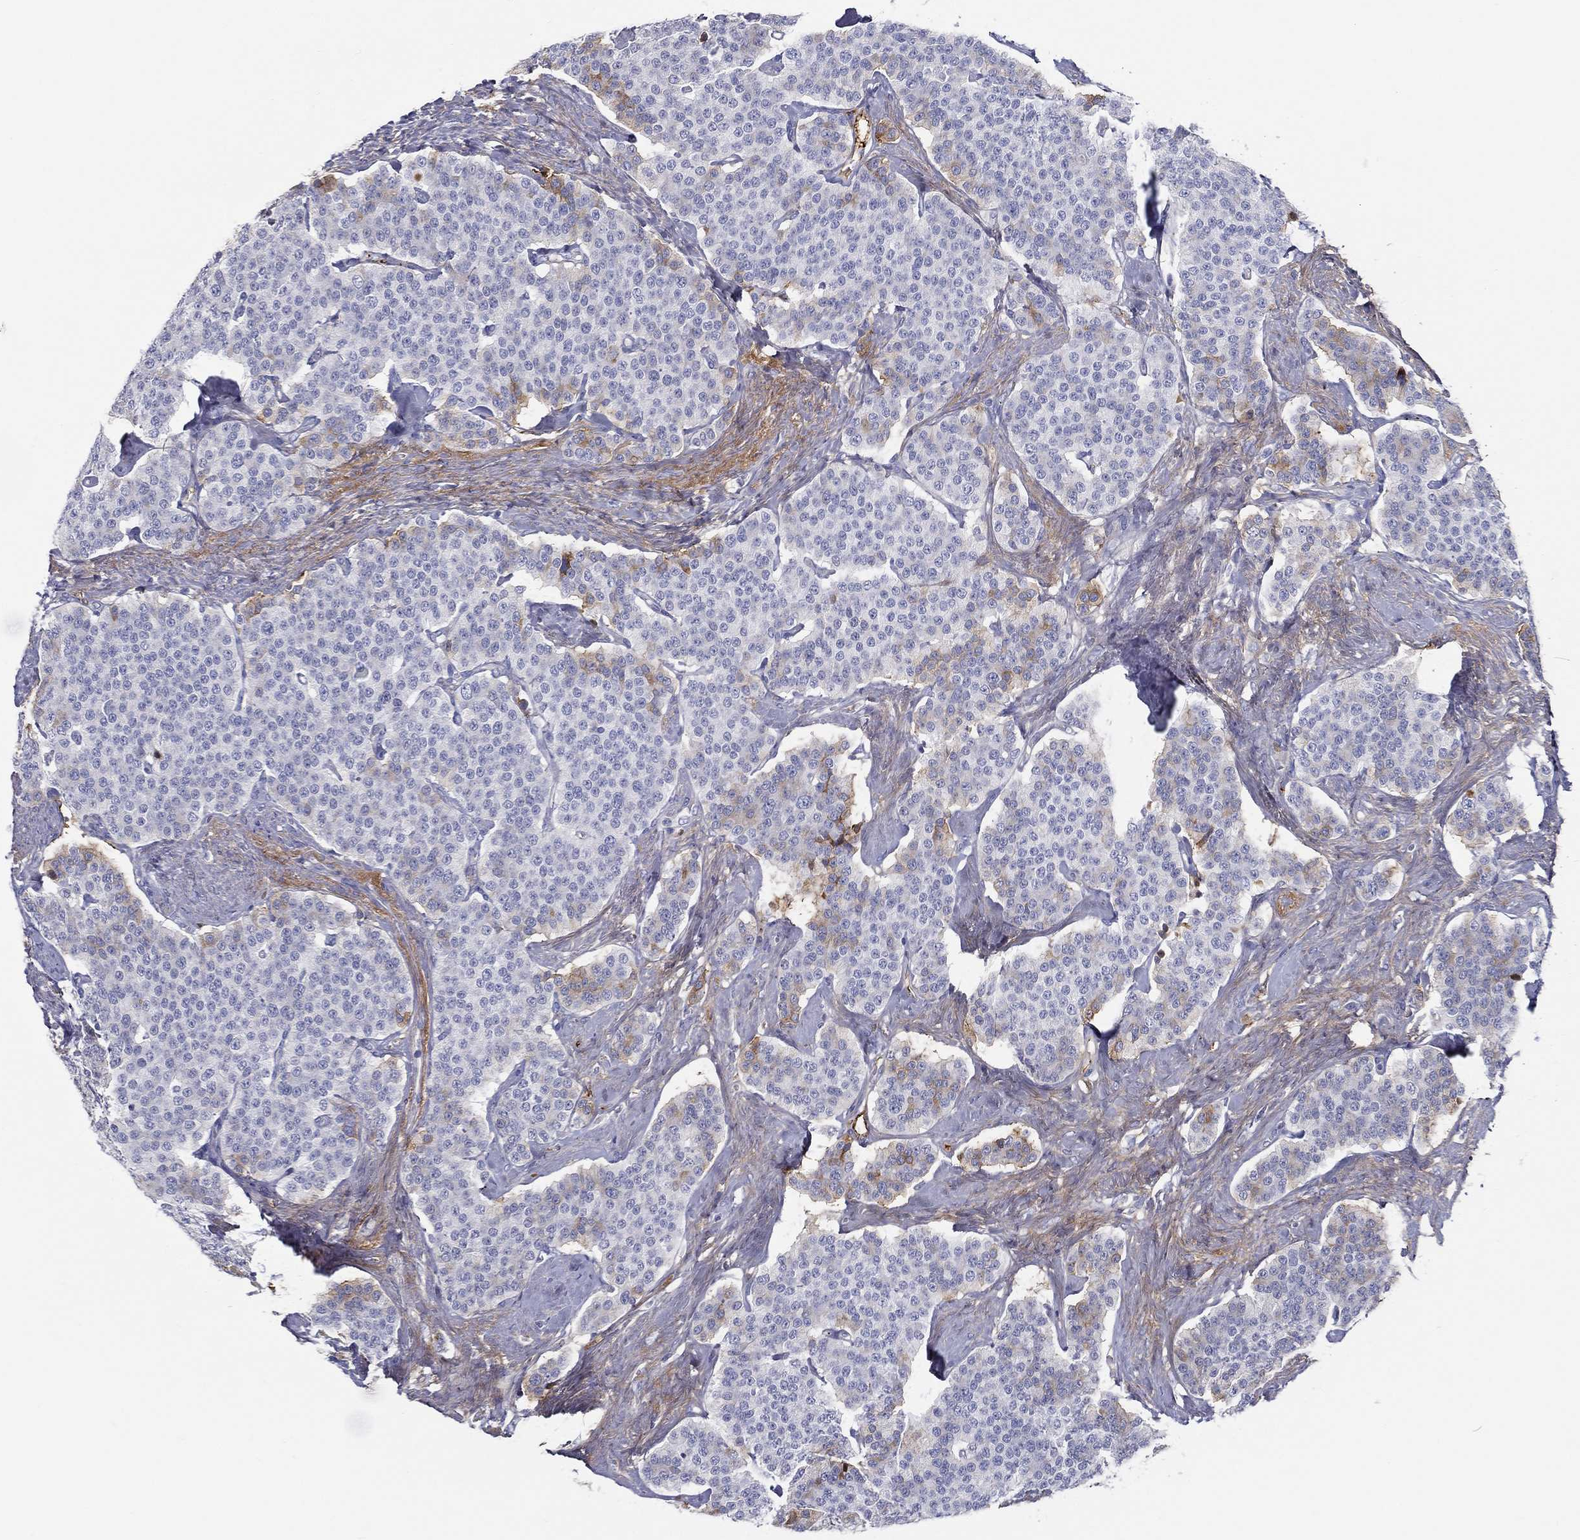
{"staining": {"intensity": "weak", "quantity": "<25%", "location": "cytoplasmic/membranous"}, "tissue": "carcinoid", "cell_type": "Tumor cells", "image_type": "cancer", "snomed": [{"axis": "morphology", "description": "Carcinoid, malignant, NOS"}, {"axis": "topography", "description": "Small intestine"}], "caption": "A histopathology image of carcinoid stained for a protein demonstrates no brown staining in tumor cells. Nuclei are stained in blue.", "gene": "IFNB1", "patient": {"sex": "female", "age": 58}}